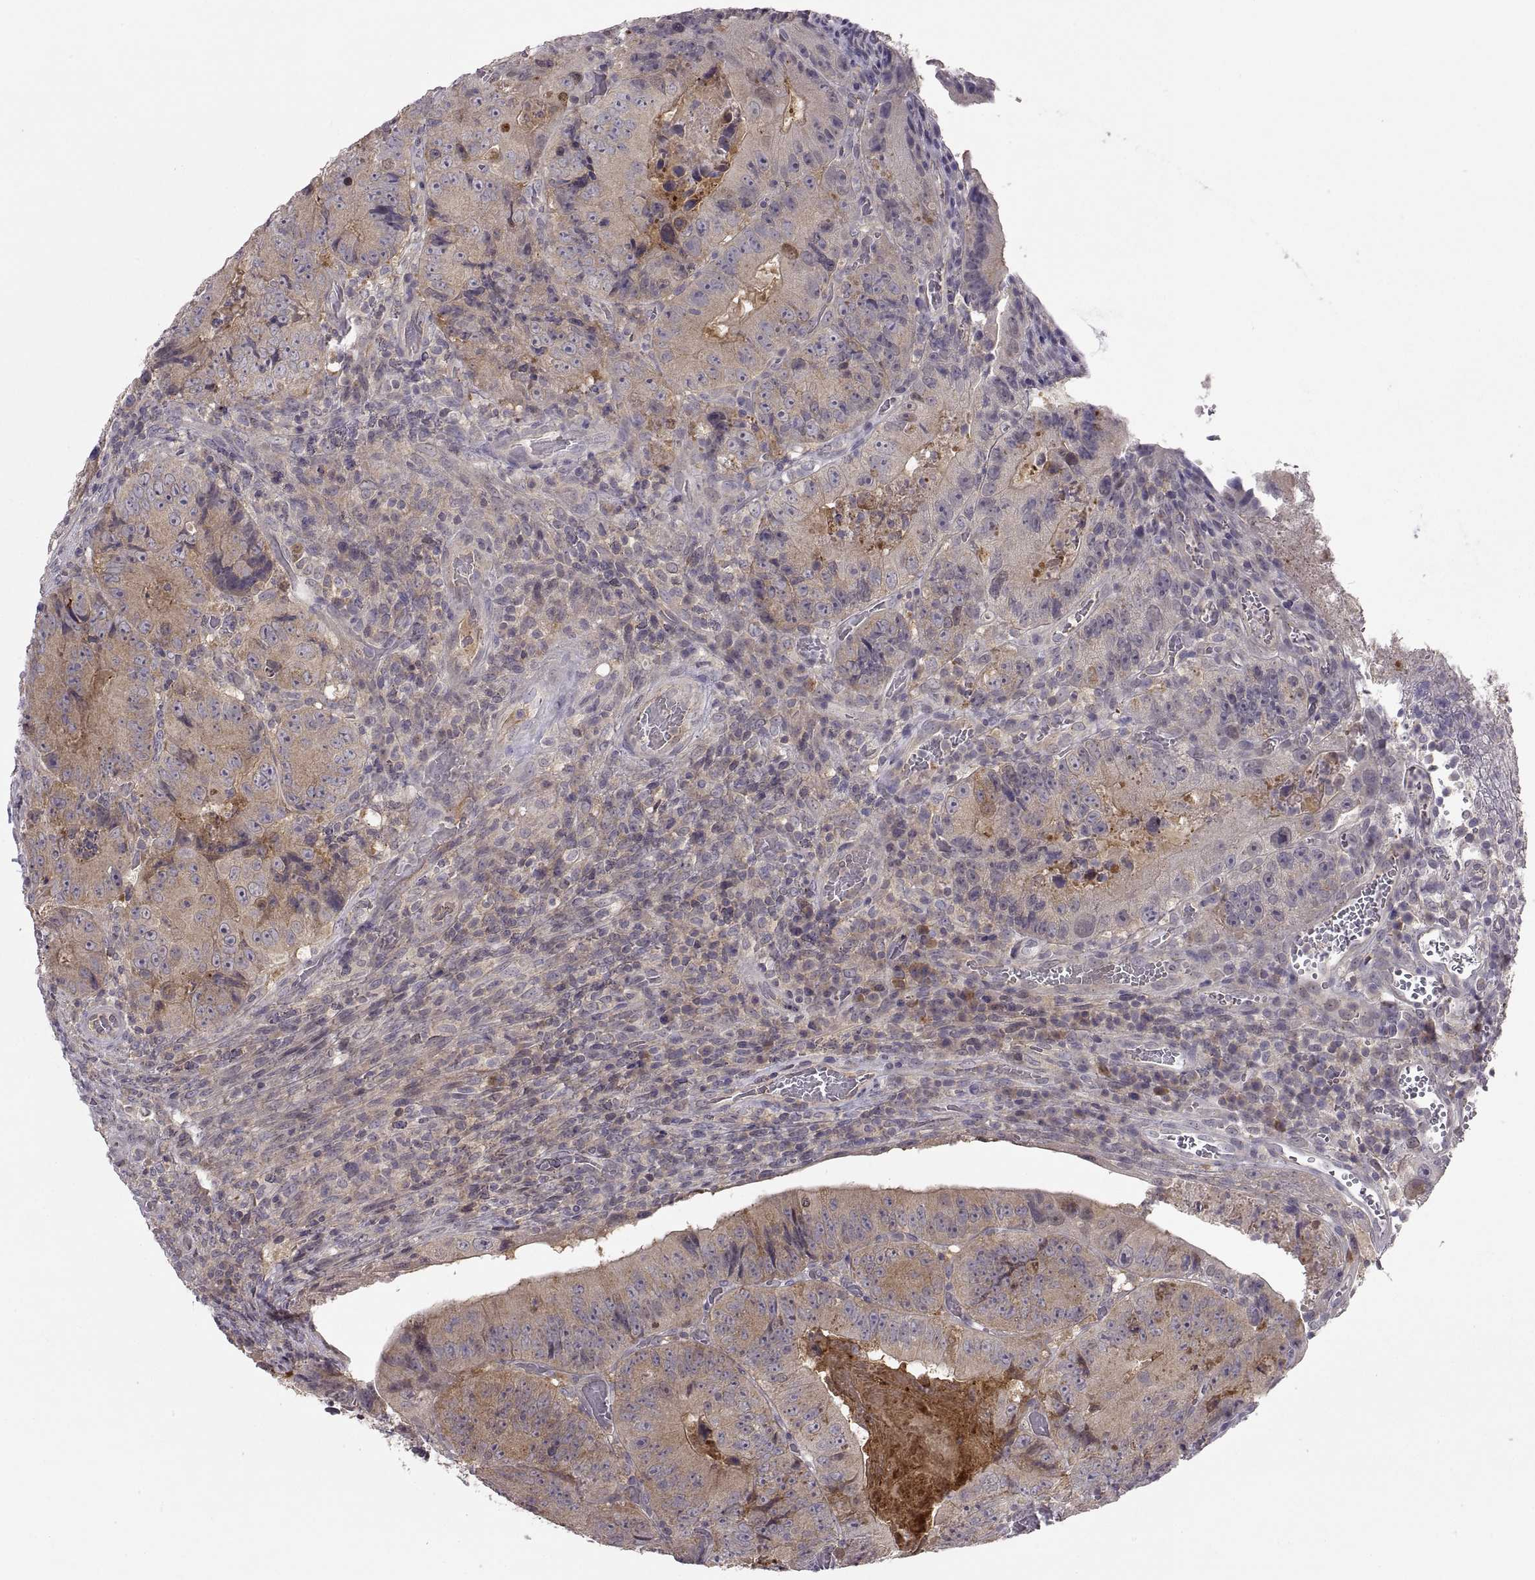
{"staining": {"intensity": "weak", "quantity": "25%-75%", "location": "cytoplasmic/membranous"}, "tissue": "colorectal cancer", "cell_type": "Tumor cells", "image_type": "cancer", "snomed": [{"axis": "morphology", "description": "Adenocarcinoma, NOS"}, {"axis": "topography", "description": "Colon"}], "caption": "A high-resolution micrograph shows immunohistochemistry (IHC) staining of colorectal adenocarcinoma, which shows weak cytoplasmic/membranous staining in about 25%-75% of tumor cells. (brown staining indicates protein expression, while blue staining denotes nuclei).", "gene": "NMNAT2", "patient": {"sex": "female", "age": 86}}